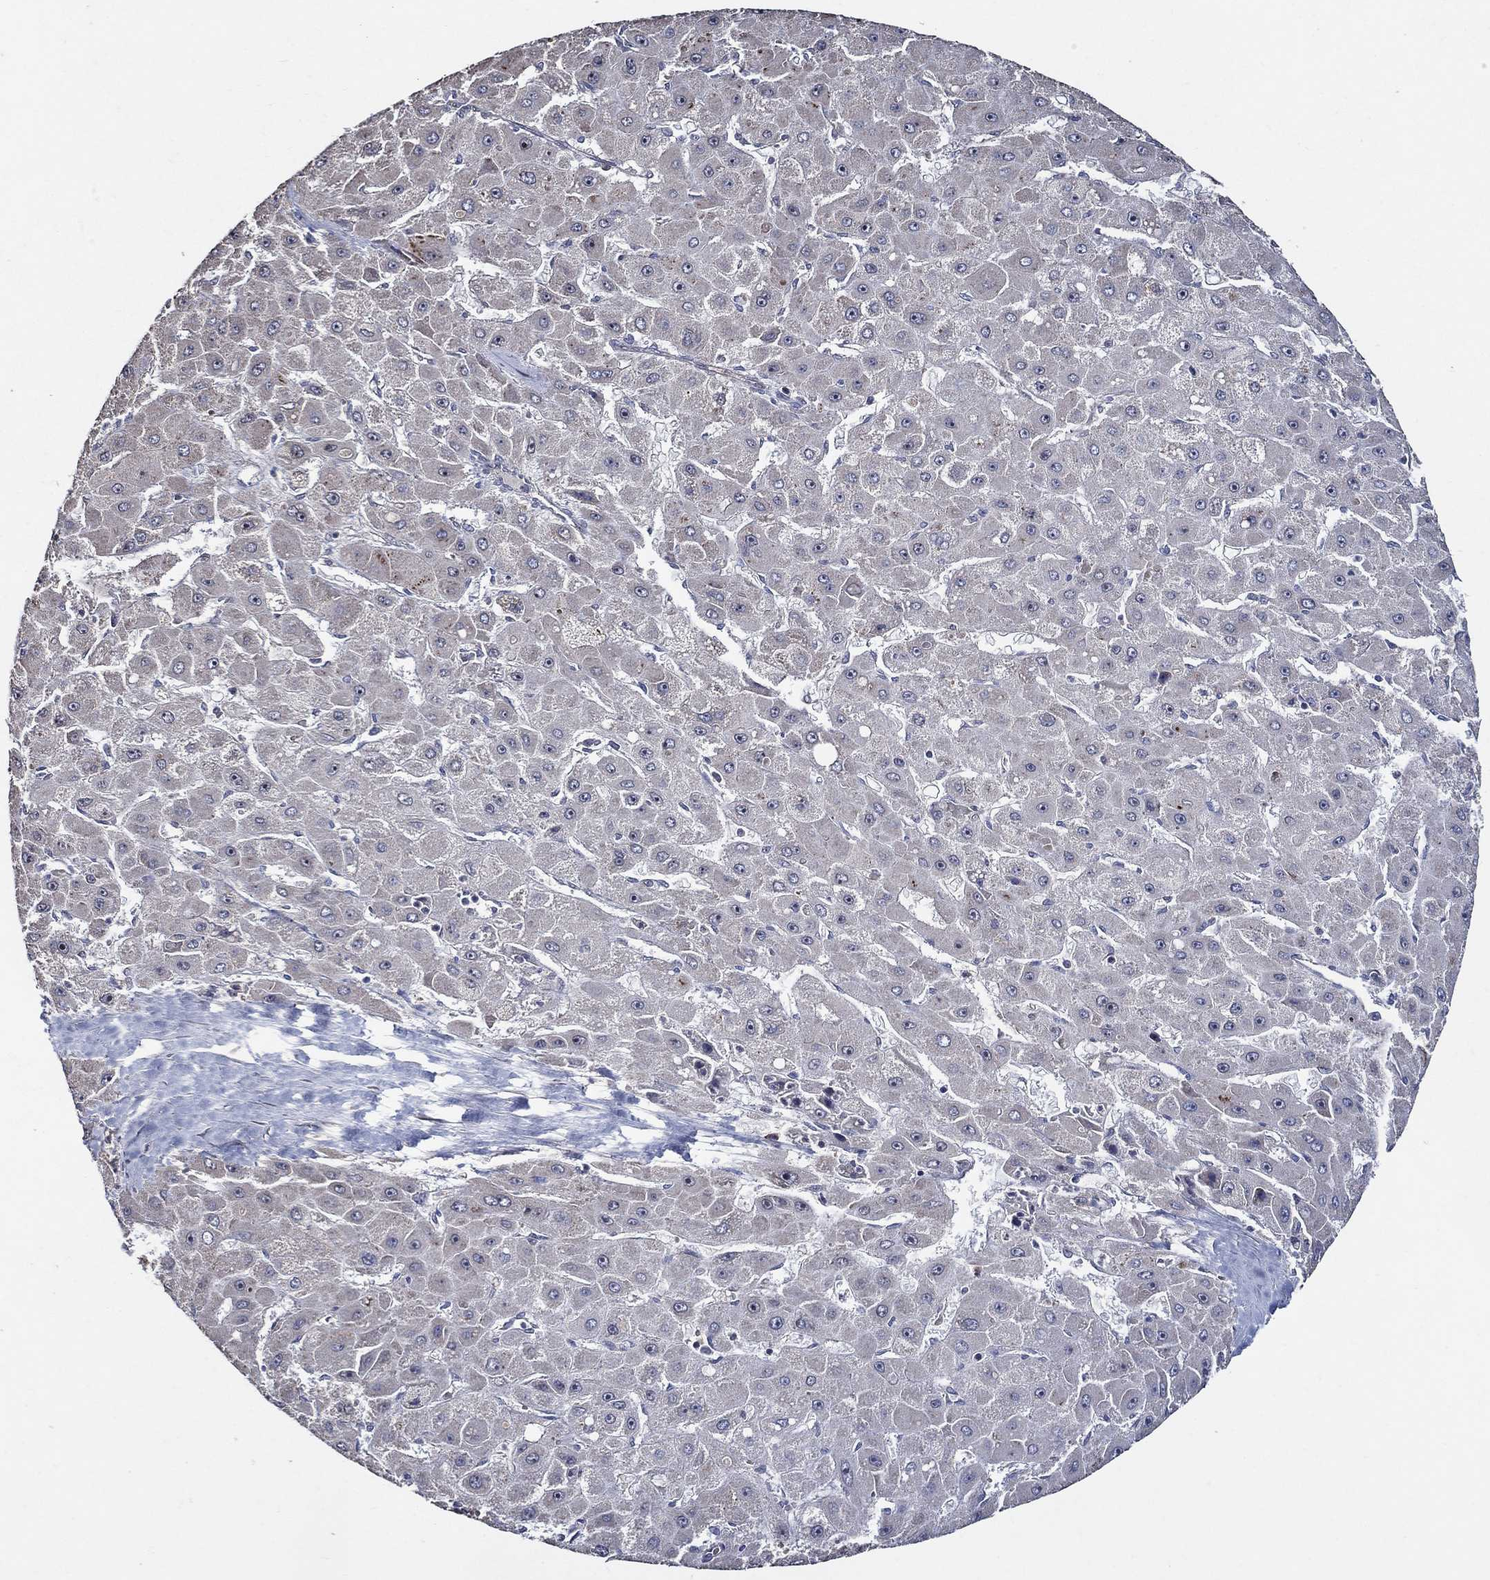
{"staining": {"intensity": "negative", "quantity": "none", "location": "none"}, "tissue": "liver cancer", "cell_type": "Tumor cells", "image_type": "cancer", "snomed": [{"axis": "morphology", "description": "Carcinoma, Hepatocellular, NOS"}, {"axis": "topography", "description": "Liver"}], "caption": "An IHC image of liver cancer is shown. There is no staining in tumor cells of liver cancer.", "gene": "HAP1", "patient": {"sex": "female", "age": 25}}